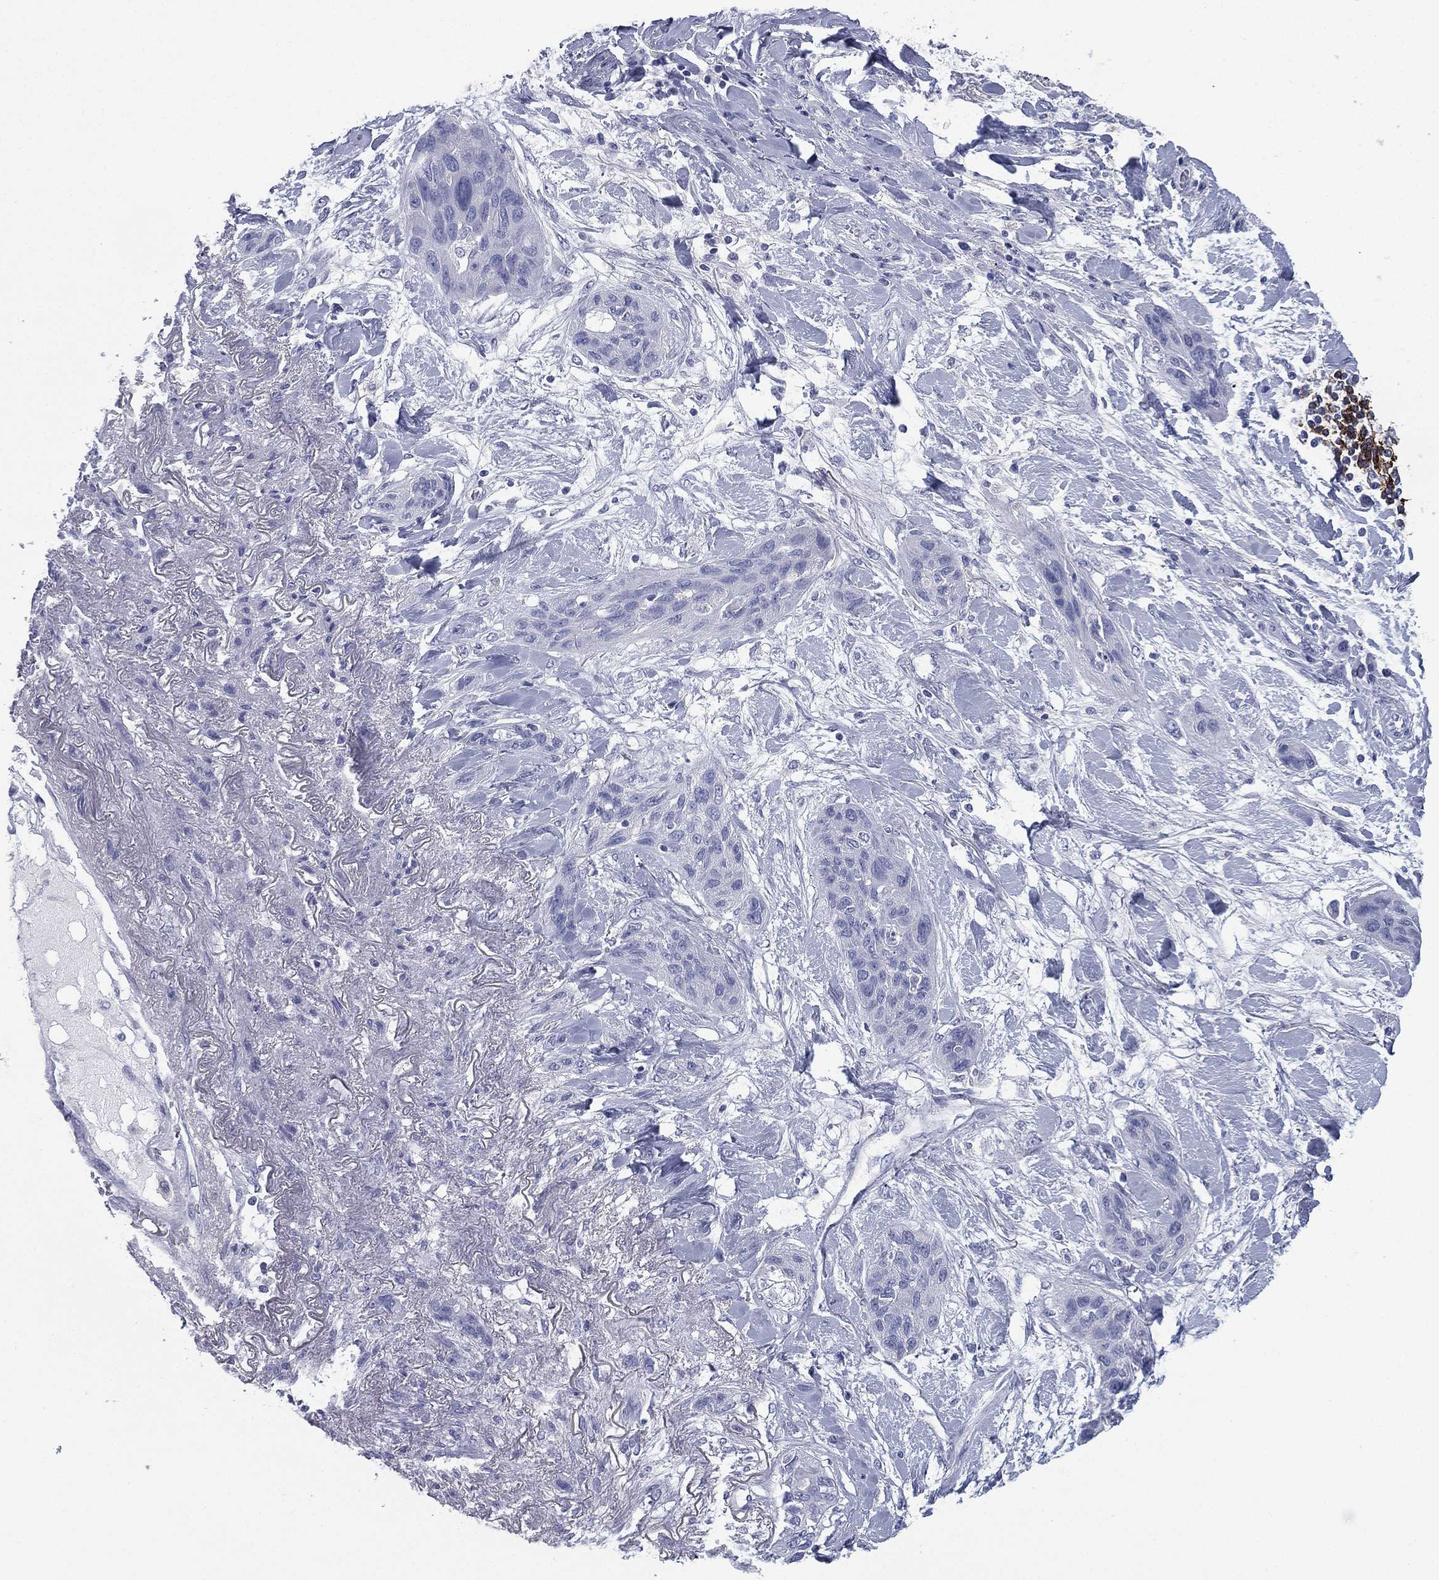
{"staining": {"intensity": "negative", "quantity": "none", "location": "none"}, "tissue": "lung cancer", "cell_type": "Tumor cells", "image_type": "cancer", "snomed": [{"axis": "morphology", "description": "Squamous cell carcinoma, NOS"}, {"axis": "topography", "description": "Lung"}], "caption": "DAB immunohistochemical staining of lung cancer exhibits no significant positivity in tumor cells.", "gene": "FCER2", "patient": {"sex": "female", "age": 70}}